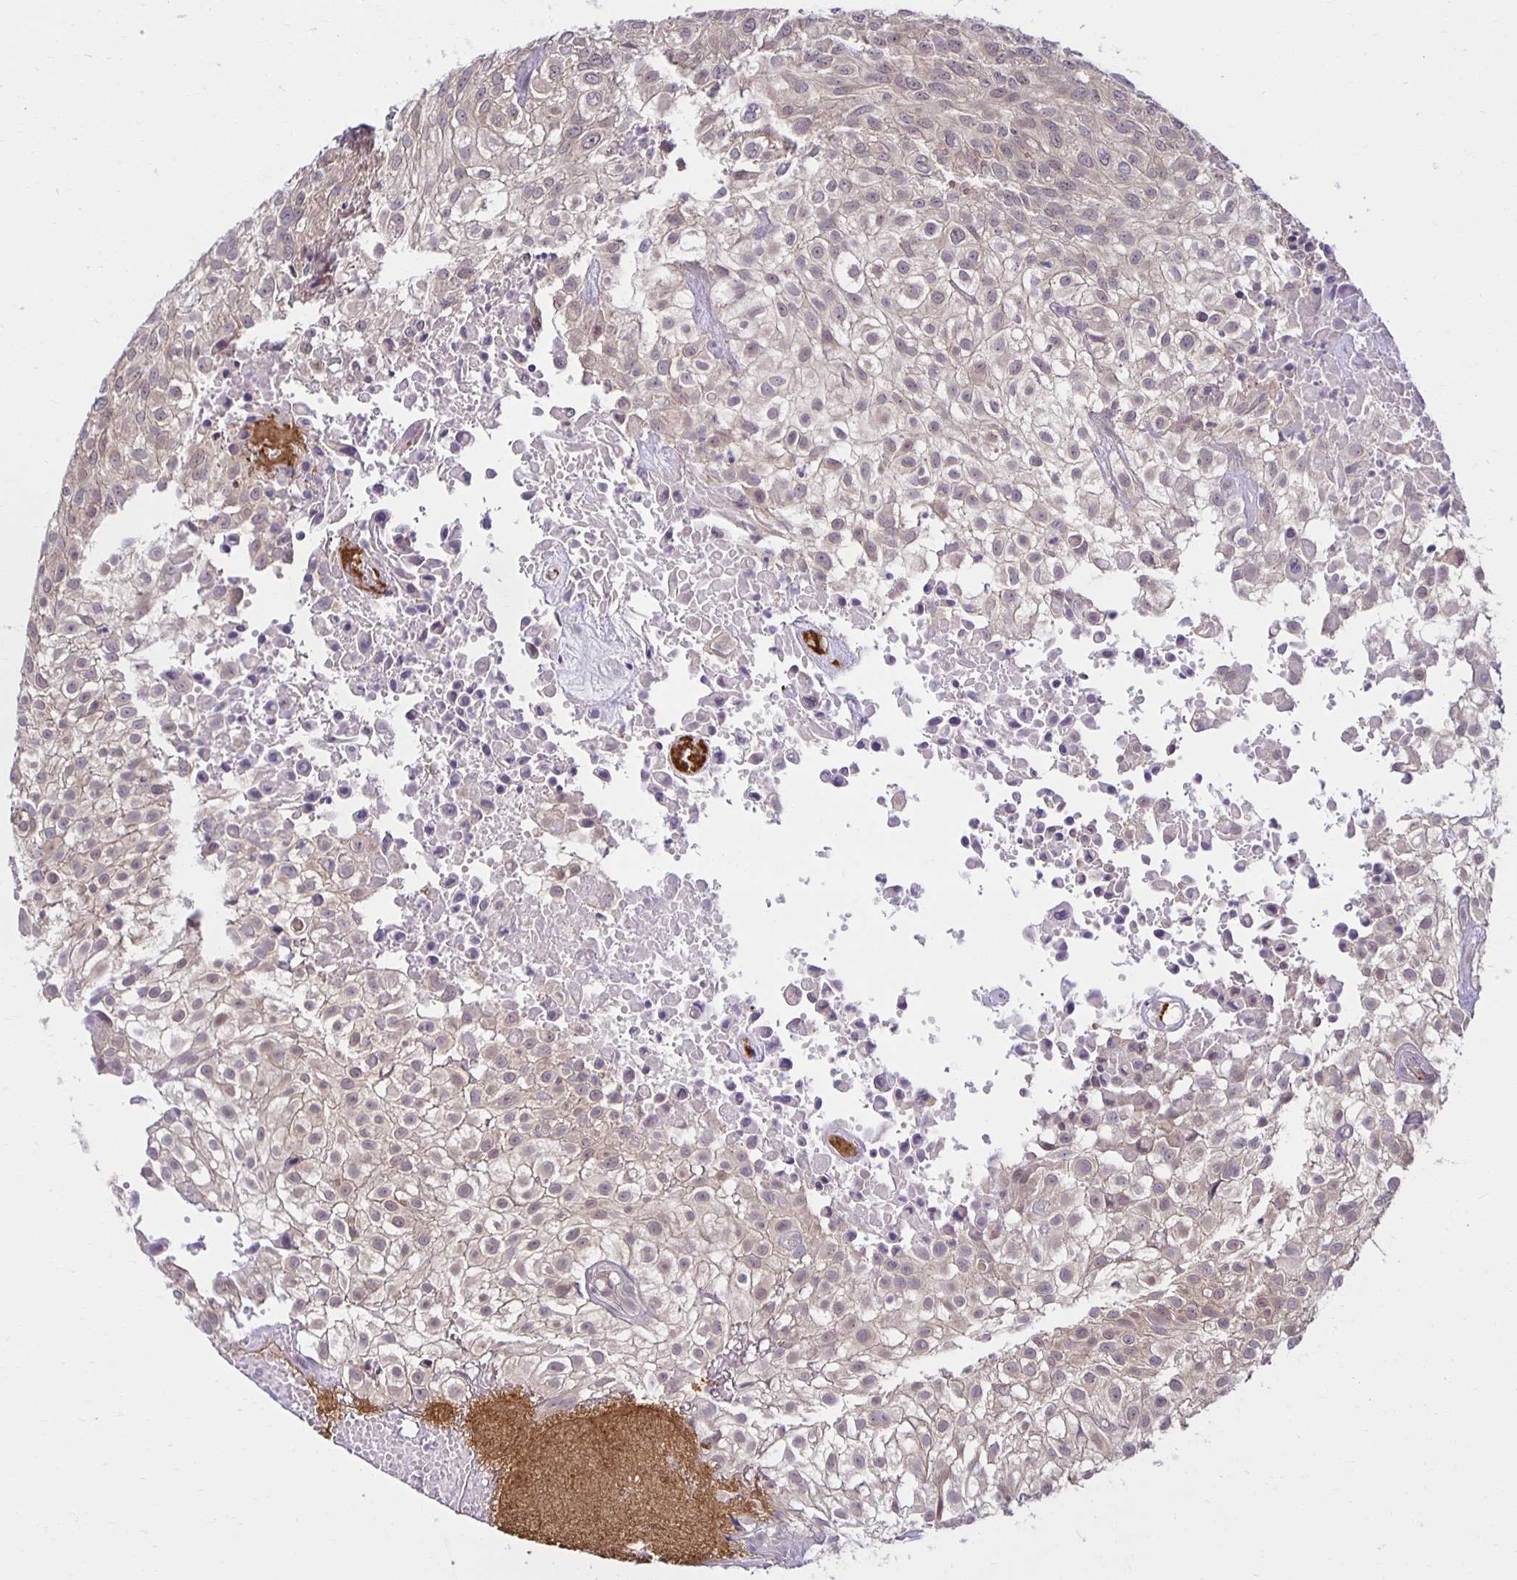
{"staining": {"intensity": "weak", "quantity": ">75%", "location": "cytoplasmic/membranous,nuclear"}, "tissue": "urothelial cancer", "cell_type": "Tumor cells", "image_type": "cancer", "snomed": [{"axis": "morphology", "description": "Urothelial carcinoma, High grade"}, {"axis": "topography", "description": "Urinary bladder"}], "caption": "Urothelial cancer was stained to show a protein in brown. There is low levels of weak cytoplasmic/membranous and nuclear staining in approximately >75% of tumor cells. The protein of interest is shown in brown color, while the nuclei are stained blue.", "gene": "MIEN1", "patient": {"sex": "male", "age": 56}}